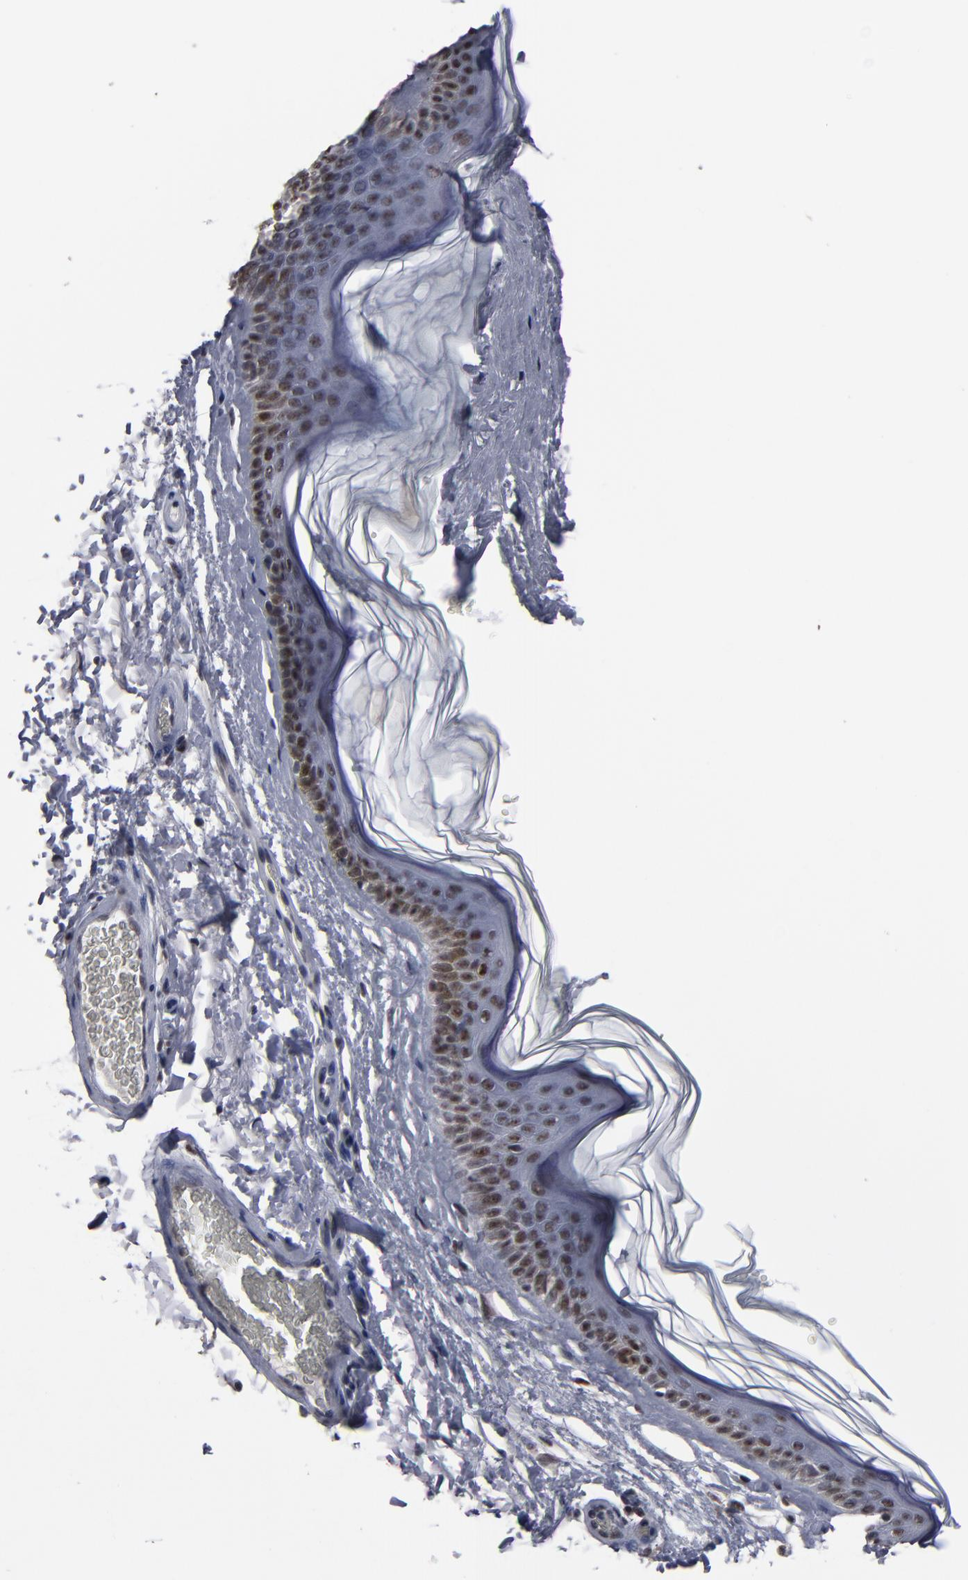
{"staining": {"intensity": "negative", "quantity": "none", "location": "none"}, "tissue": "skin", "cell_type": "Fibroblasts", "image_type": "normal", "snomed": [{"axis": "morphology", "description": "Normal tissue, NOS"}, {"axis": "topography", "description": "Skin"}], "caption": "Micrograph shows no significant protein staining in fibroblasts of benign skin.", "gene": "SSRP1", "patient": {"sex": "male", "age": 63}}